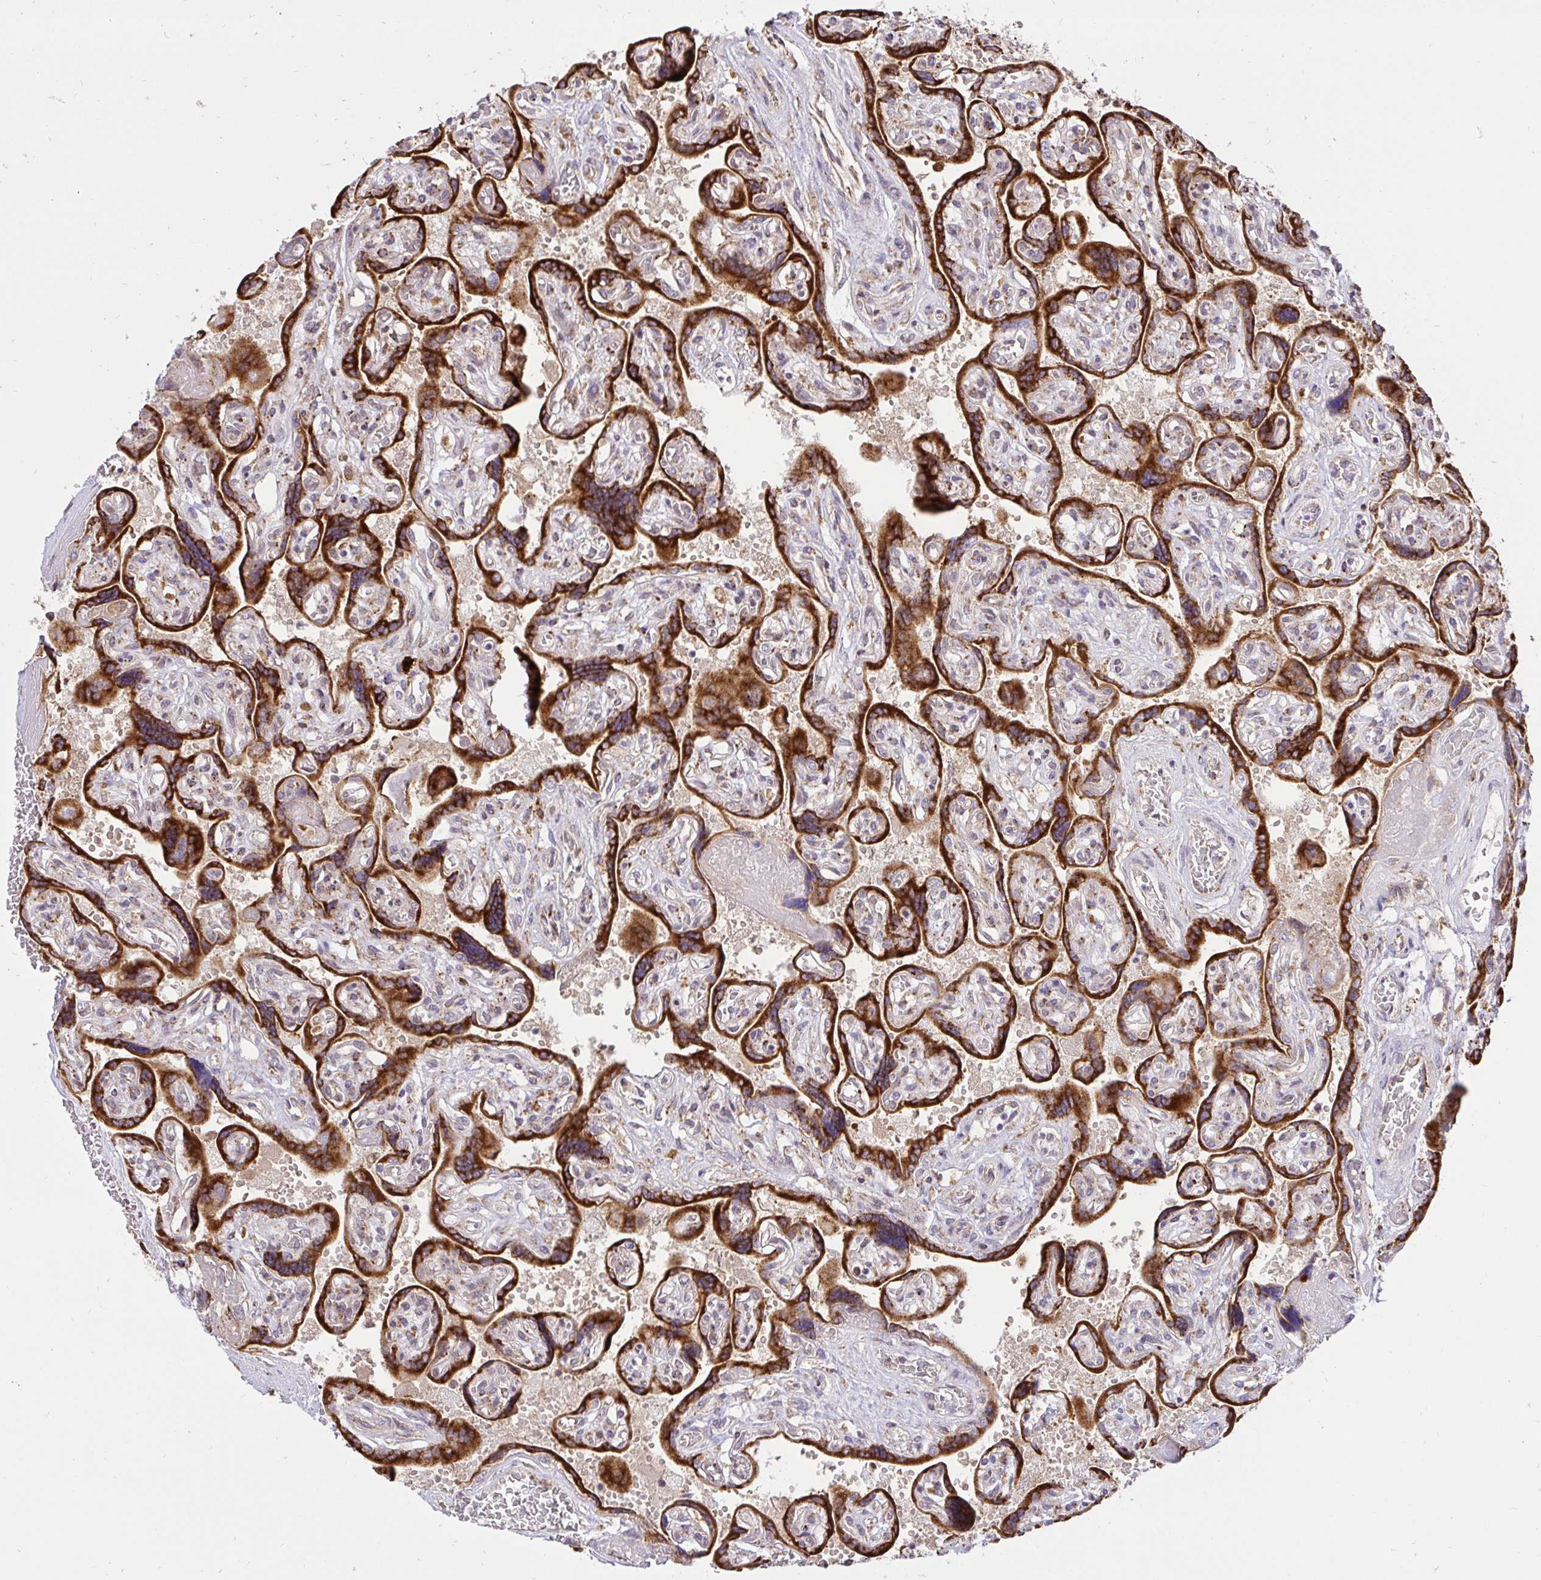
{"staining": {"intensity": "weak", "quantity": "25%-75%", "location": "cytoplasmic/membranous,nuclear"}, "tissue": "placenta", "cell_type": "Decidual cells", "image_type": "normal", "snomed": [{"axis": "morphology", "description": "Normal tissue, NOS"}, {"axis": "topography", "description": "Placenta"}], "caption": "A low amount of weak cytoplasmic/membranous,nuclear positivity is appreciated in approximately 25%-75% of decidual cells in unremarkable placenta.", "gene": "NAALAD2", "patient": {"sex": "female", "age": 32}}